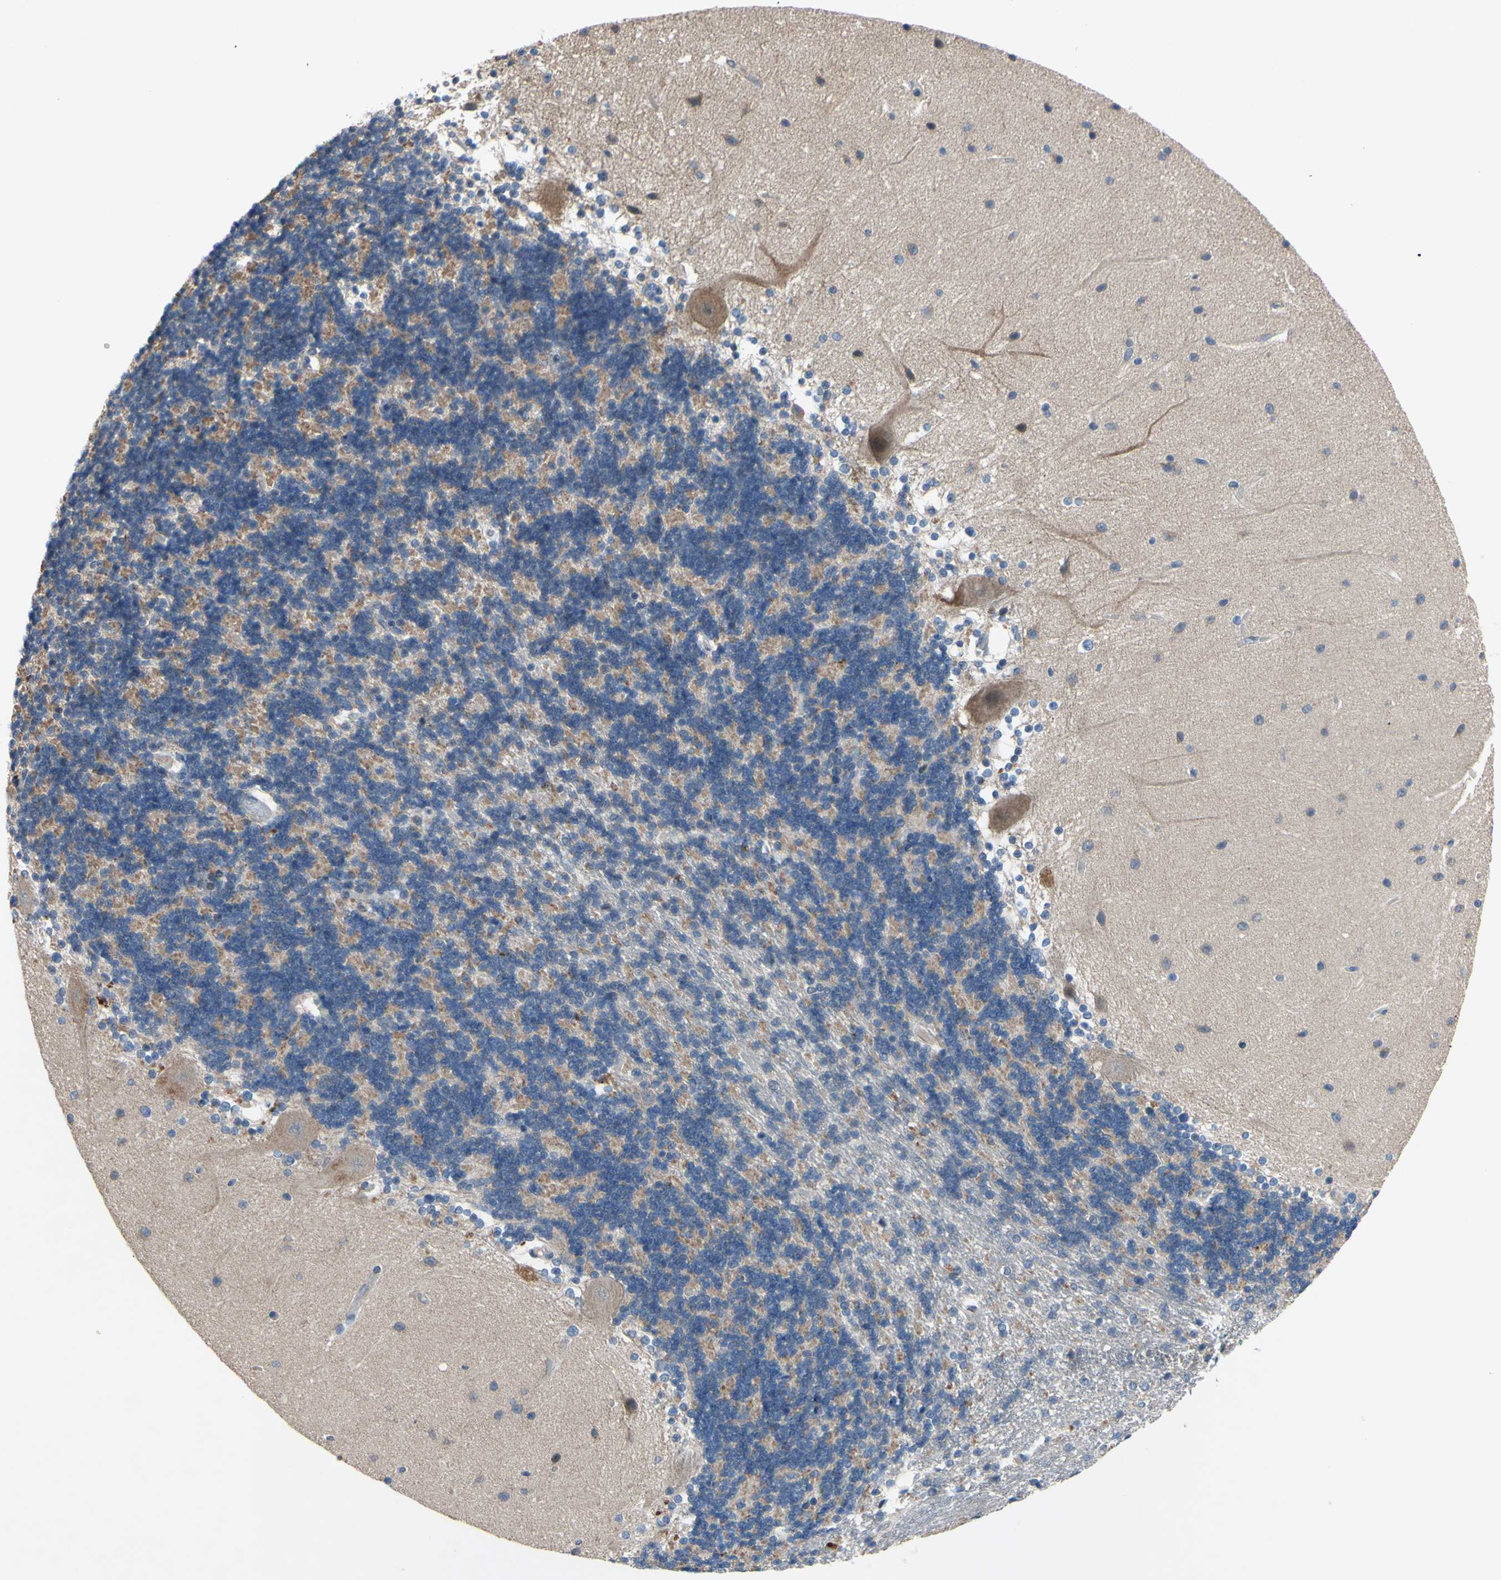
{"staining": {"intensity": "moderate", "quantity": "25%-75%", "location": "cytoplasmic/membranous"}, "tissue": "cerebellum", "cell_type": "Cells in granular layer", "image_type": "normal", "snomed": [{"axis": "morphology", "description": "Normal tissue, NOS"}, {"axis": "topography", "description": "Cerebellum"}], "caption": "Human cerebellum stained for a protein (brown) exhibits moderate cytoplasmic/membranous positive positivity in about 25%-75% of cells in granular layer.", "gene": "HILPDA", "patient": {"sex": "female", "age": 54}}